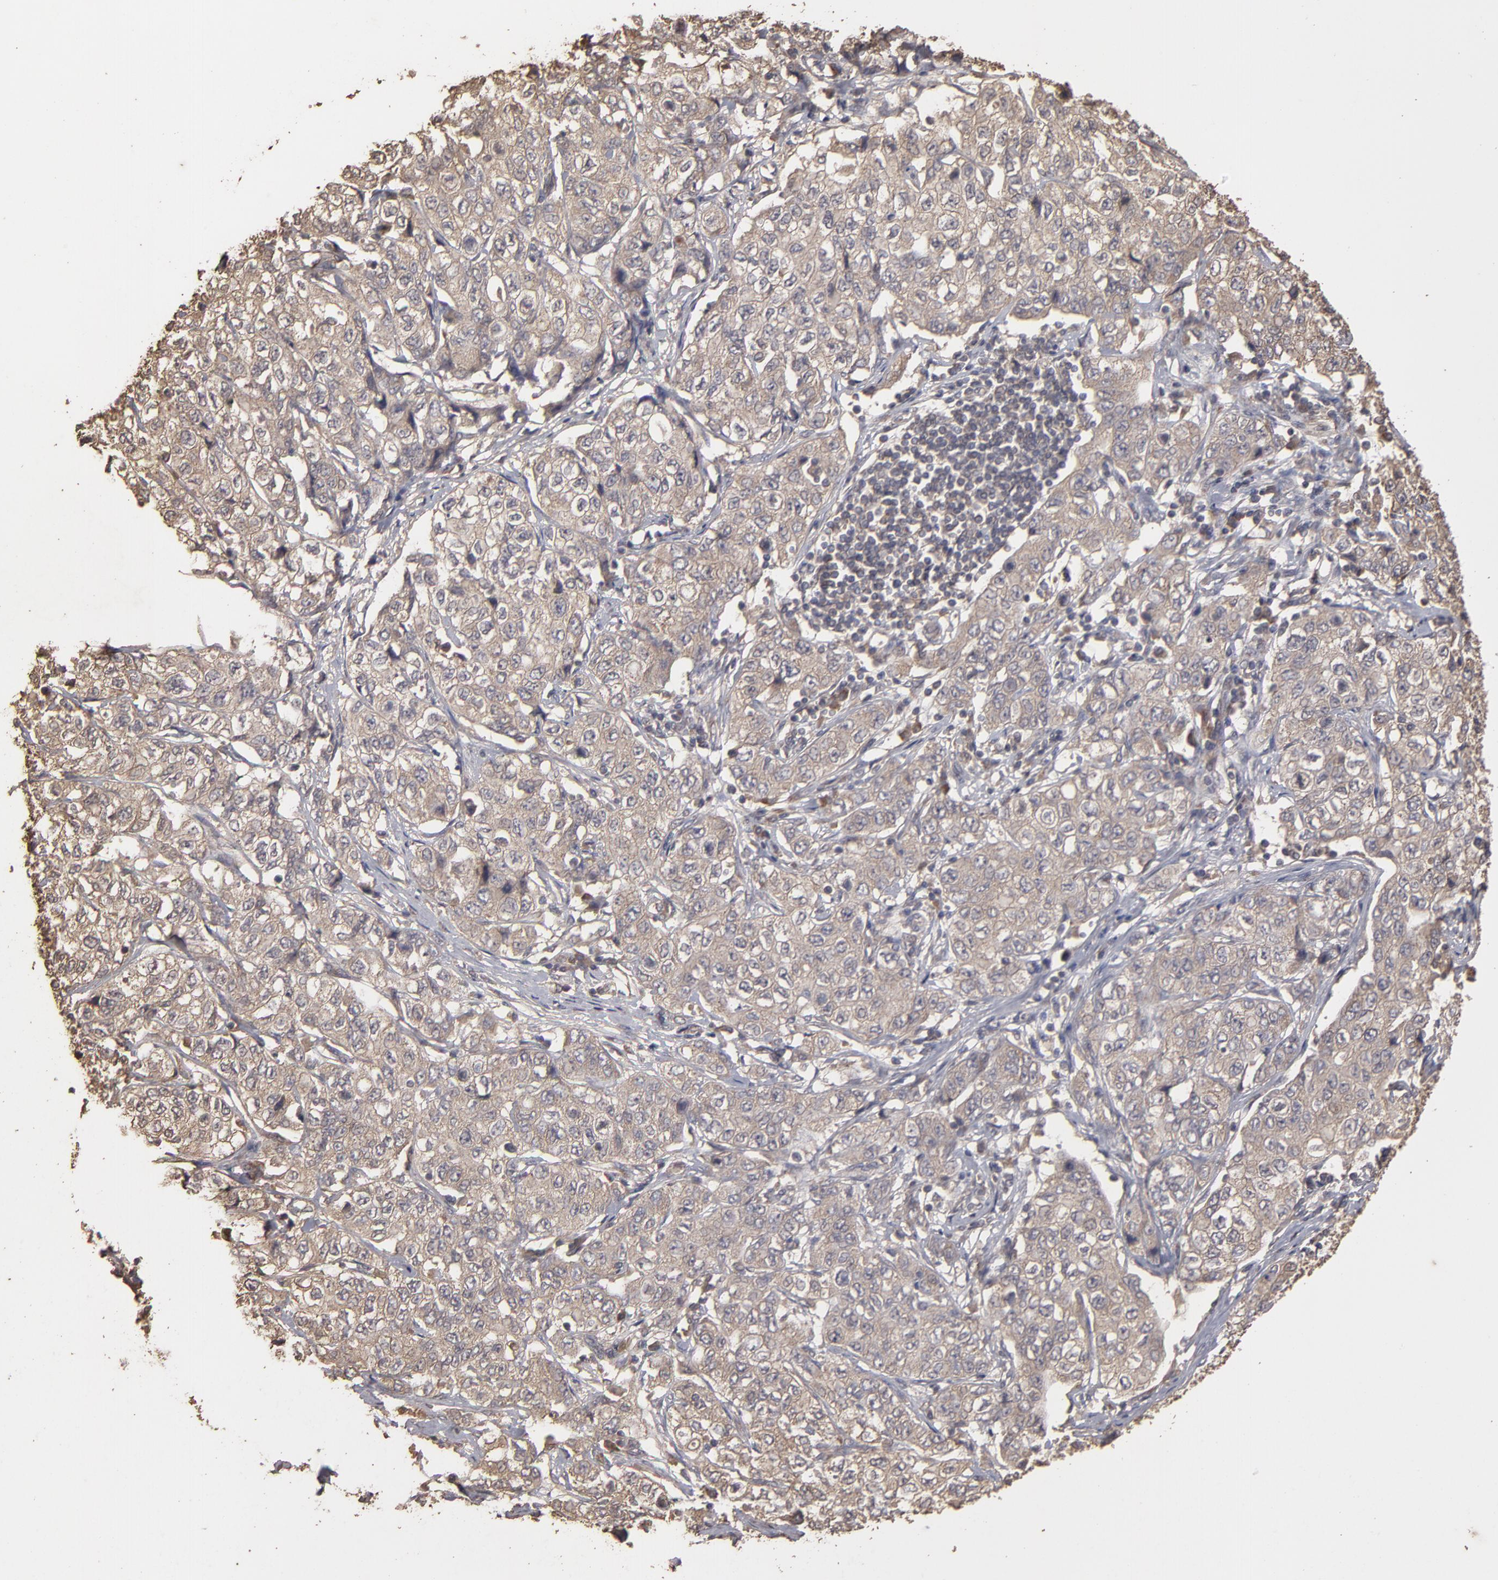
{"staining": {"intensity": "weak", "quantity": ">75%", "location": "cytoplasmic/membranous"}, "tissue": "stomach cancer", "cell_type": "Tumor cells", "image_type": "cancer", "snomed": [{"axis": "morphology", "description": "Adenocarcinoma, NOS"}, {"axis": "topography", "description": "Stomach"}], "caption": "Weak cytoplasmic/membranous staining for a protein is appreciated in approximately >75% of tumor cells of adenocarcinoma (stomach) using IHC.", "gene": "MMP2", "patient": {"sex": "male", "age": 48}}